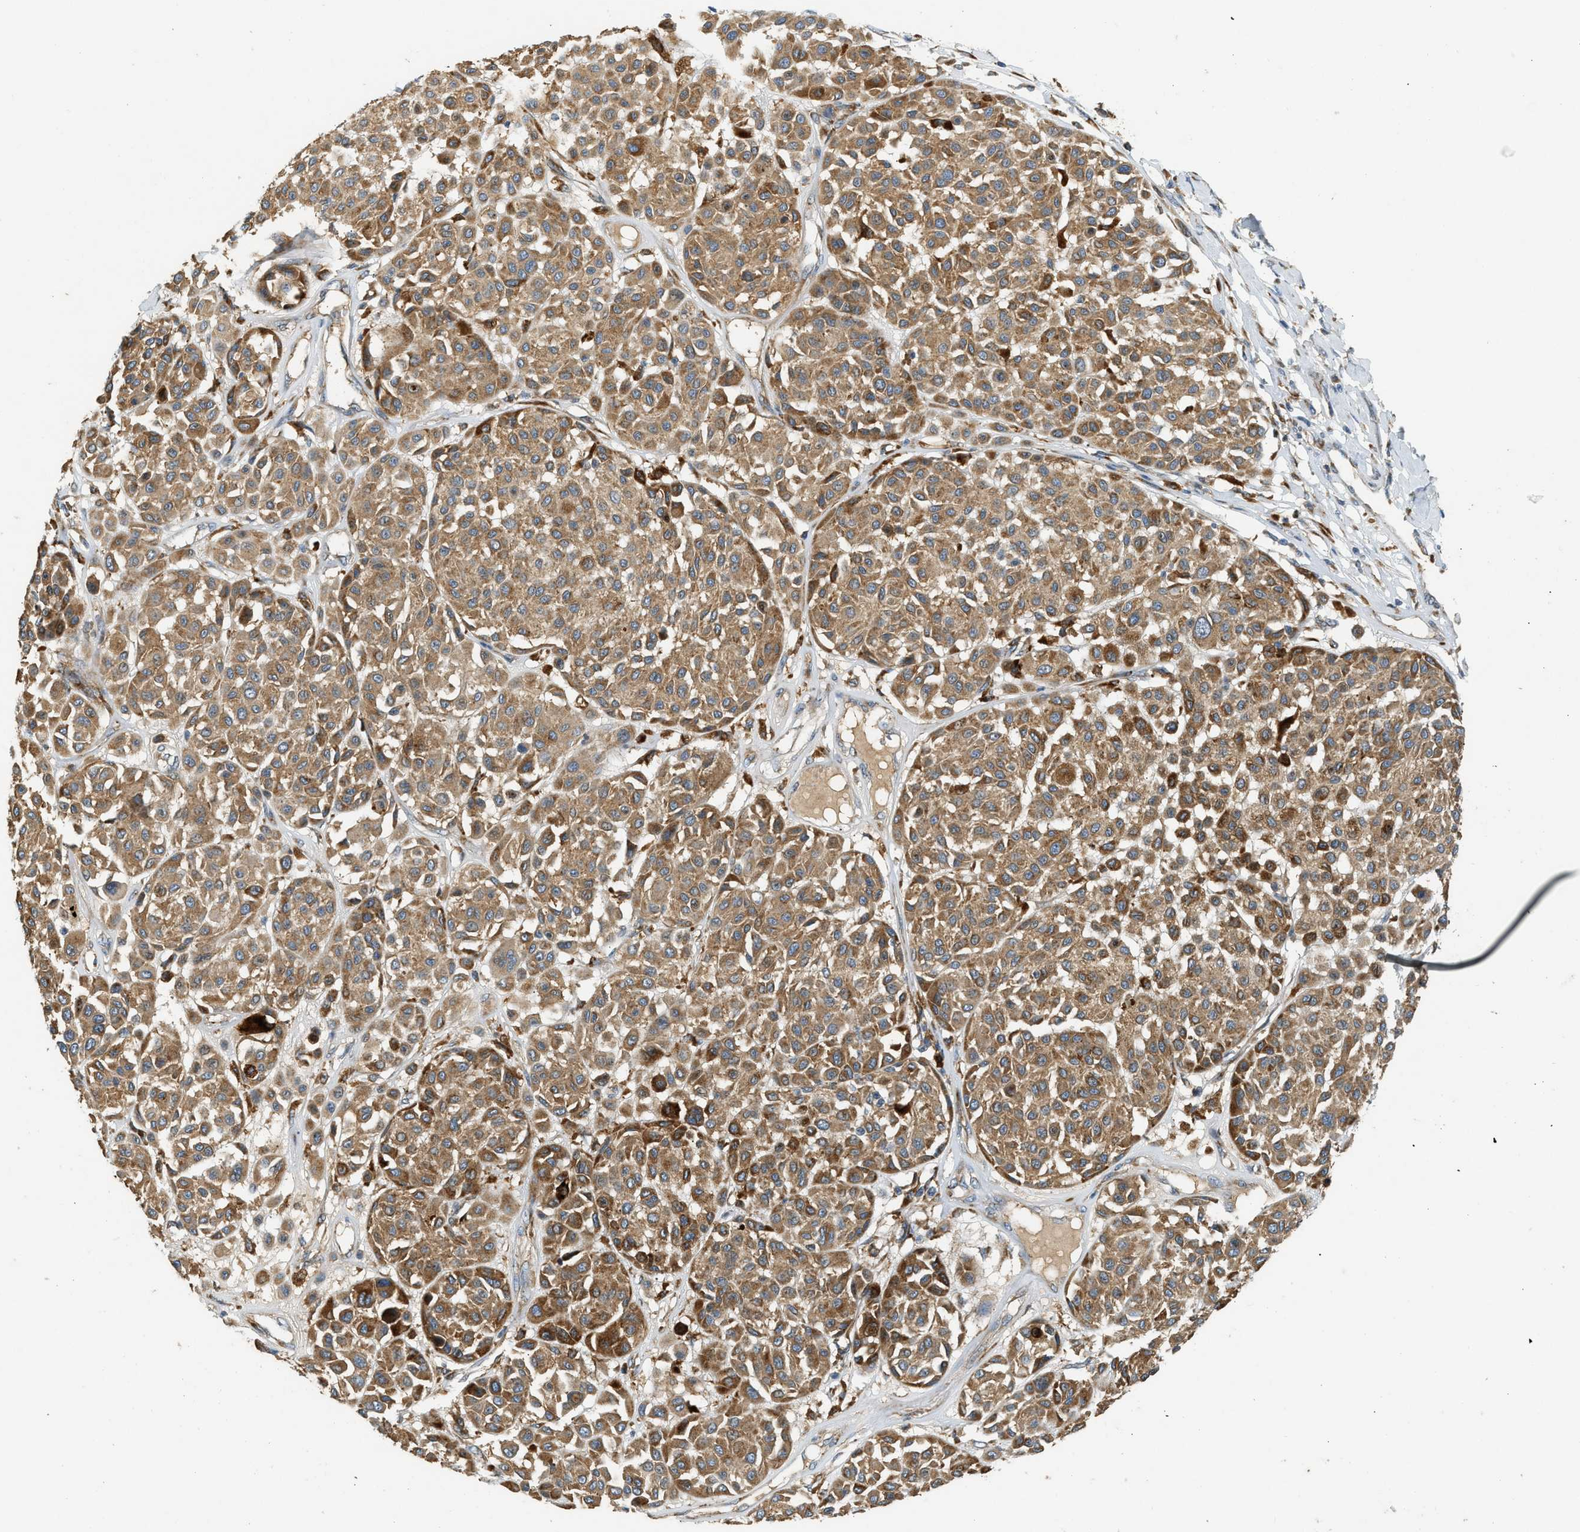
{"staining": {"intensity": "moderate", "quantity": ">75%", "location": "cytoplasmic/membranous"}, "tissue": "melanoma", "cell_type": "Tumor cells", "image_type": "cancer", "snomed": [{"axis": "morphology", "description": "Malignant melanoma, Metastatic site"}, {"axis": "topography", "description": "Soft tissue"}], "caption": "The photomicrograph reveals immunohistochemical staining of melanoma. There is moderate cytoplasmic/membranous positivity is identified in approximately >75% of tumor cells.", "gene": "CTSB", "patient": {"sex": "male", "age": 41}}